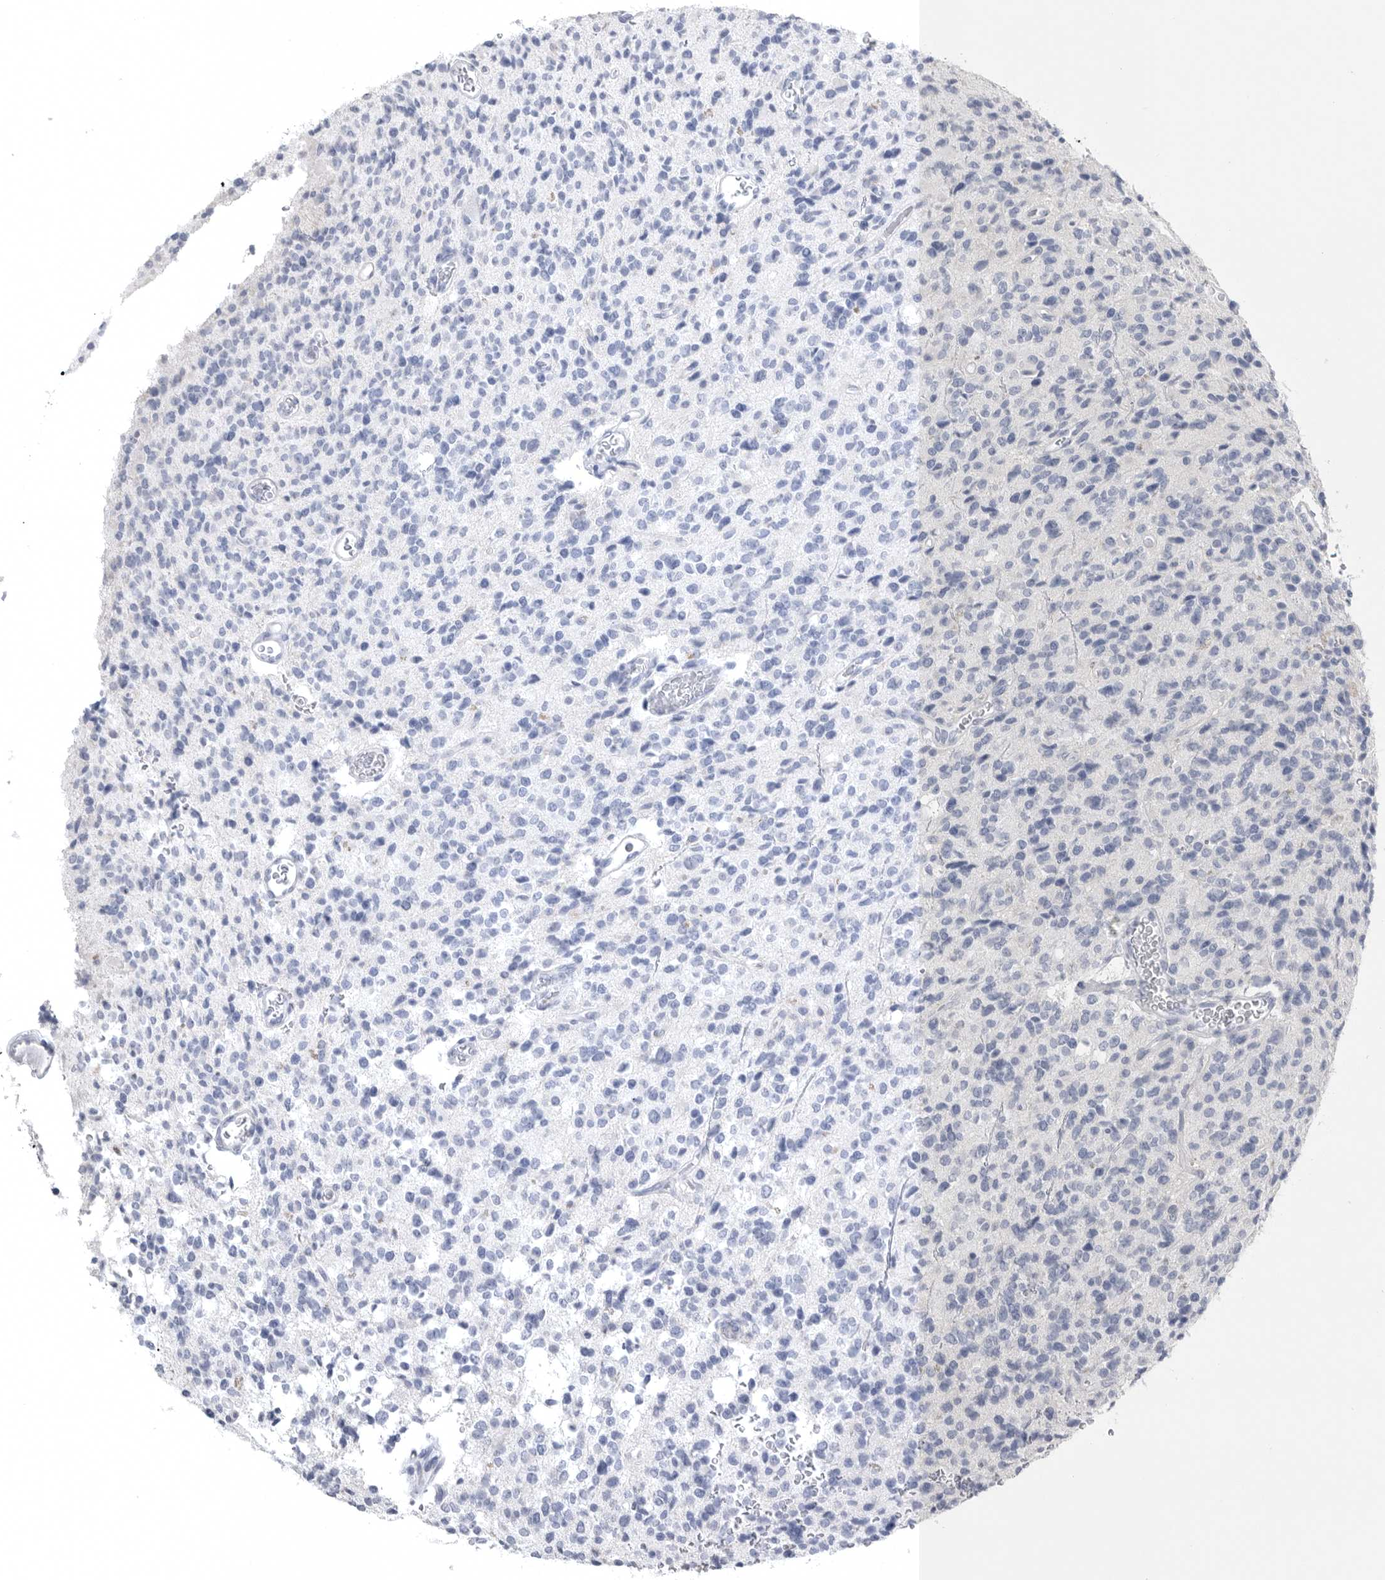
{"staining": {"intensity": "negative", "quantity": "none", "location": "none"}, "tissue": "glioma", "cell_type": "Tumor cells", "image_type": "cancer", "snomed": [{"axis": "morphology", "description": "Glioma, malignant, High grade"}, {"axis": "topography", "description": "Brain"}], "caption": "IHC of high-grade glioma (malignant) shows no expression in tumor cells.", "gene": "TIMP1", "patient": {"sex": "male", "age": 34}}